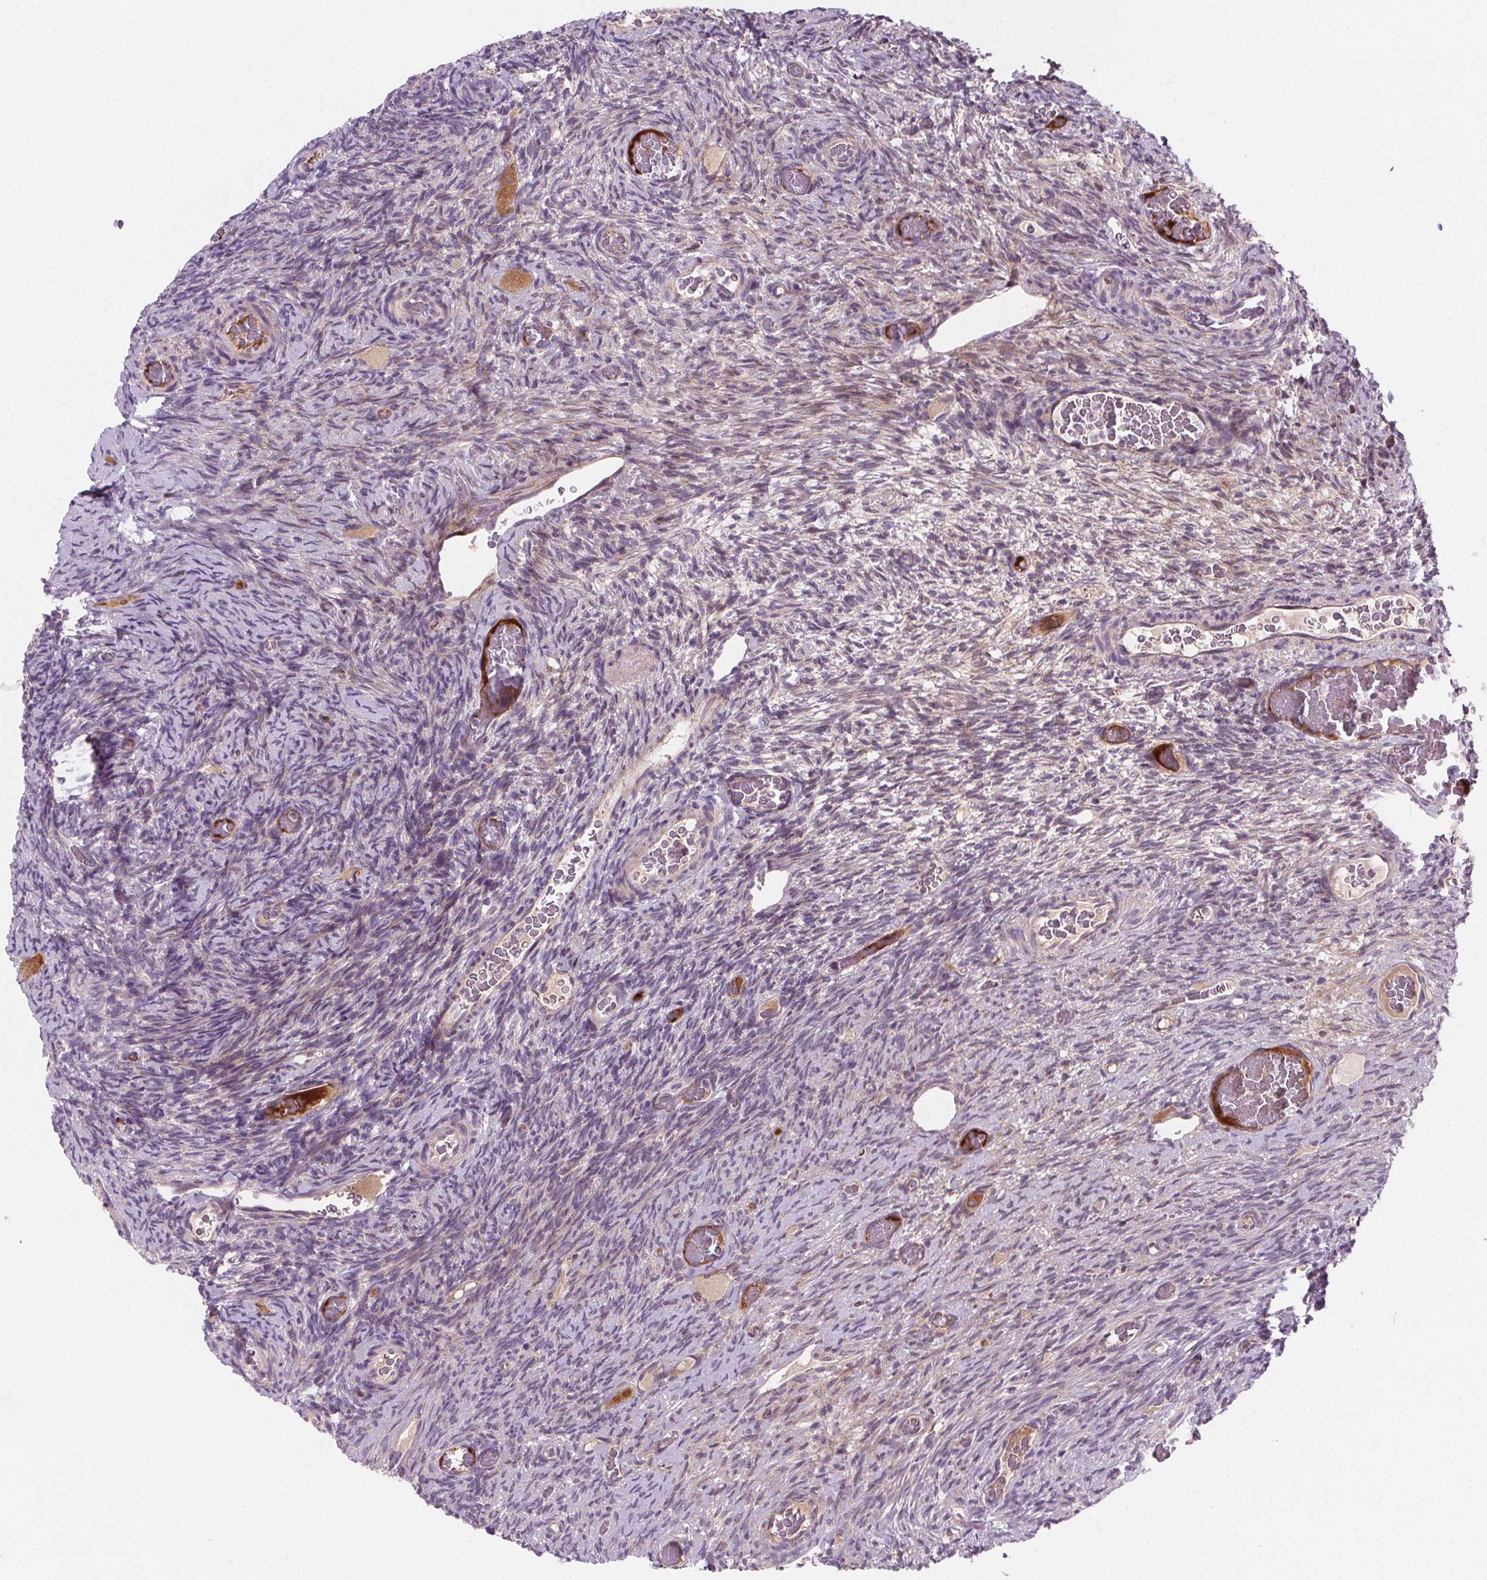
{"staining": {"intensity": "negative", "quantity": "none", "location": "none"}, "tissue": "ovary", "cell_type": "Ovarian stroma cells", "image_type": "normal", "snomed": [{"axis": "morphology", "description": "Normal tissue, NOS"}, {"axis": "topography", "description": "Ovary"}], "caption": "An immunohistochemistry histopathology image of unremarkable ovary is shown. There is no staining in ovarian stroma cells of ovary.", "gene": "GOLT1B", "patient": {"sex": "female", "age": 34}}